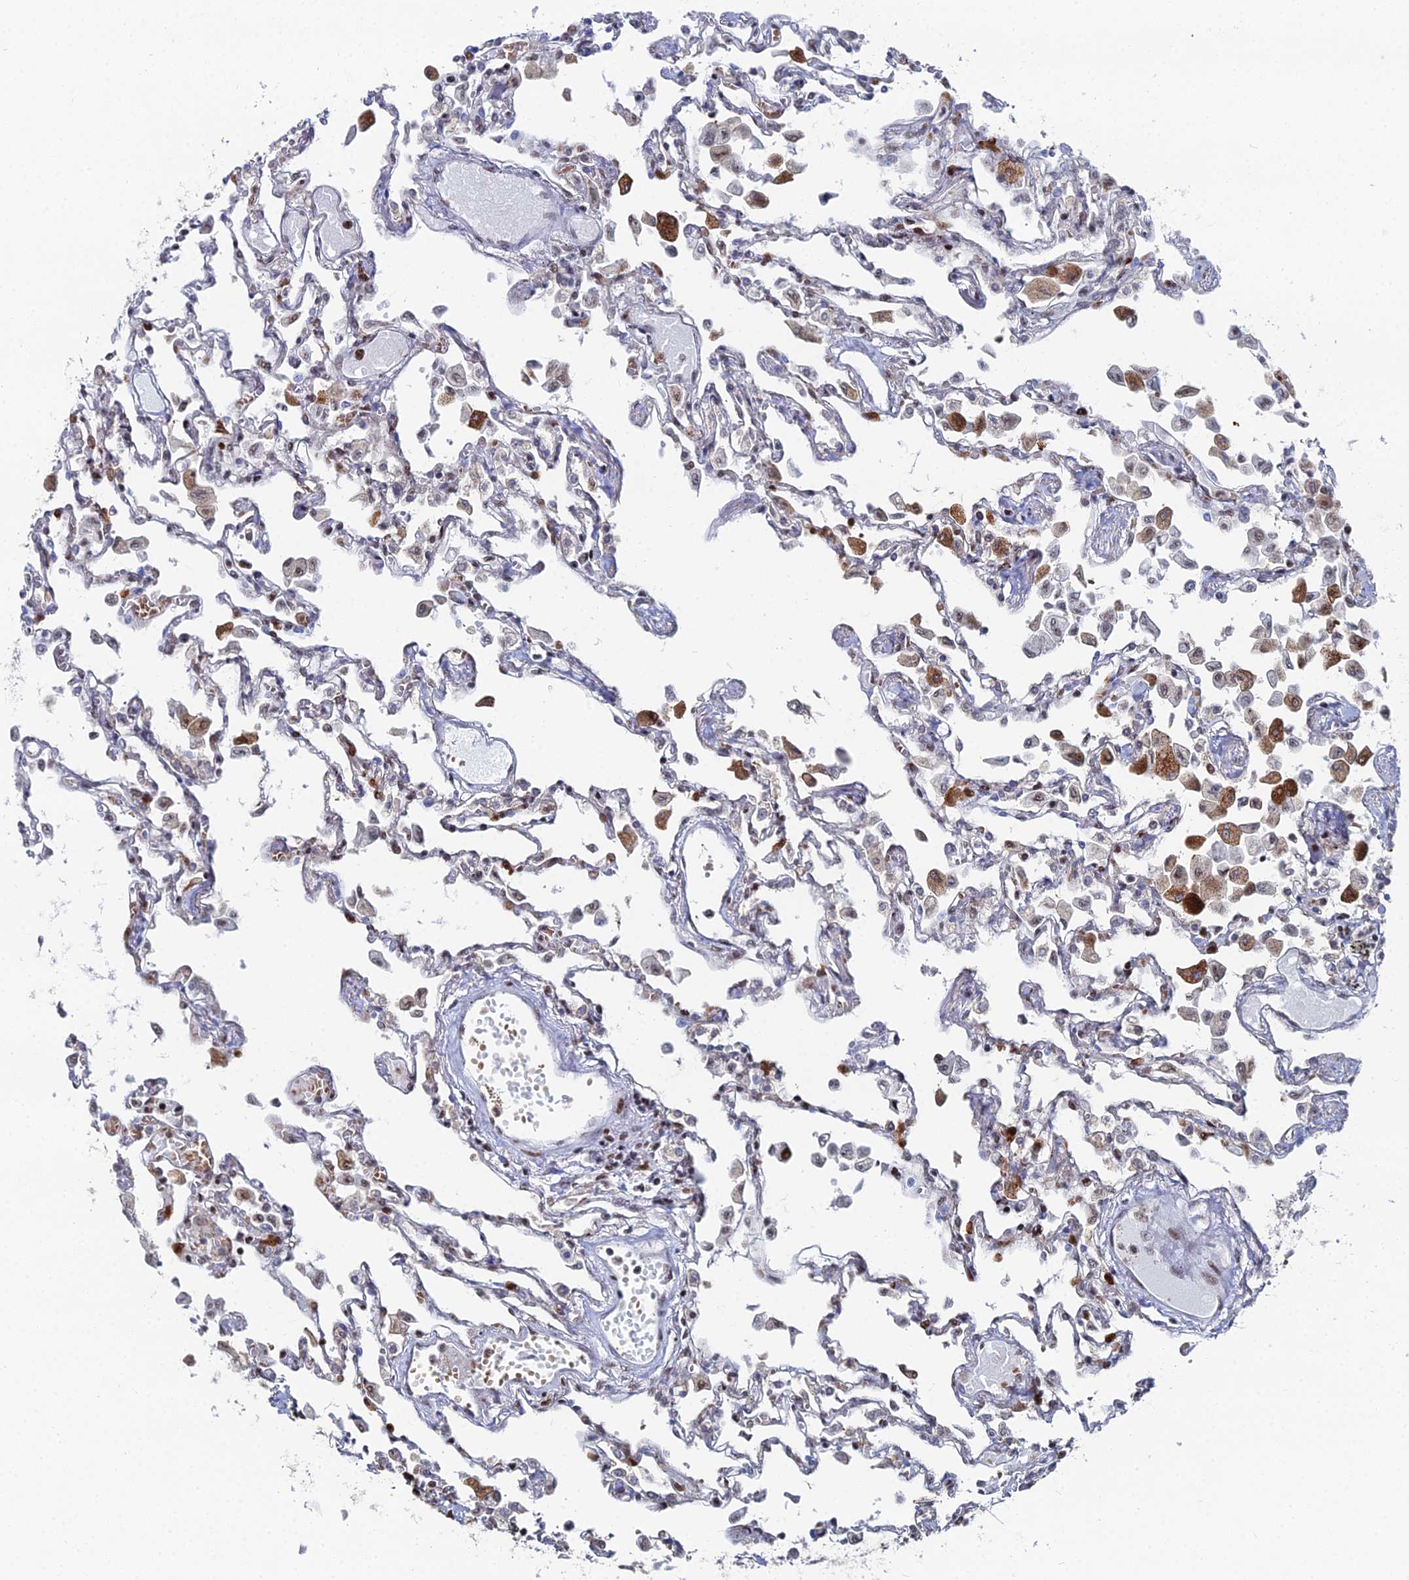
{"staining": {"intensity": "moderate", "quantity": "<25%", "location": "nuclear"}, "tissue": "lung", "cell_type": "Alveolar cells", "image_type": "normal", "snomed": [{"axis": "morphology", "description": "Normal tissue, NOS"}, {"axis": "topography", "description": "Bronchus"}, {"axis": "topography", "description": "Lung"}], "caption": "Protein analysis of normal lung displays moderate nuclear positivity in approximately <25% of alveolar cells.", "gene": "GSC2", "patient": {"sex": "female", "age": 49}}